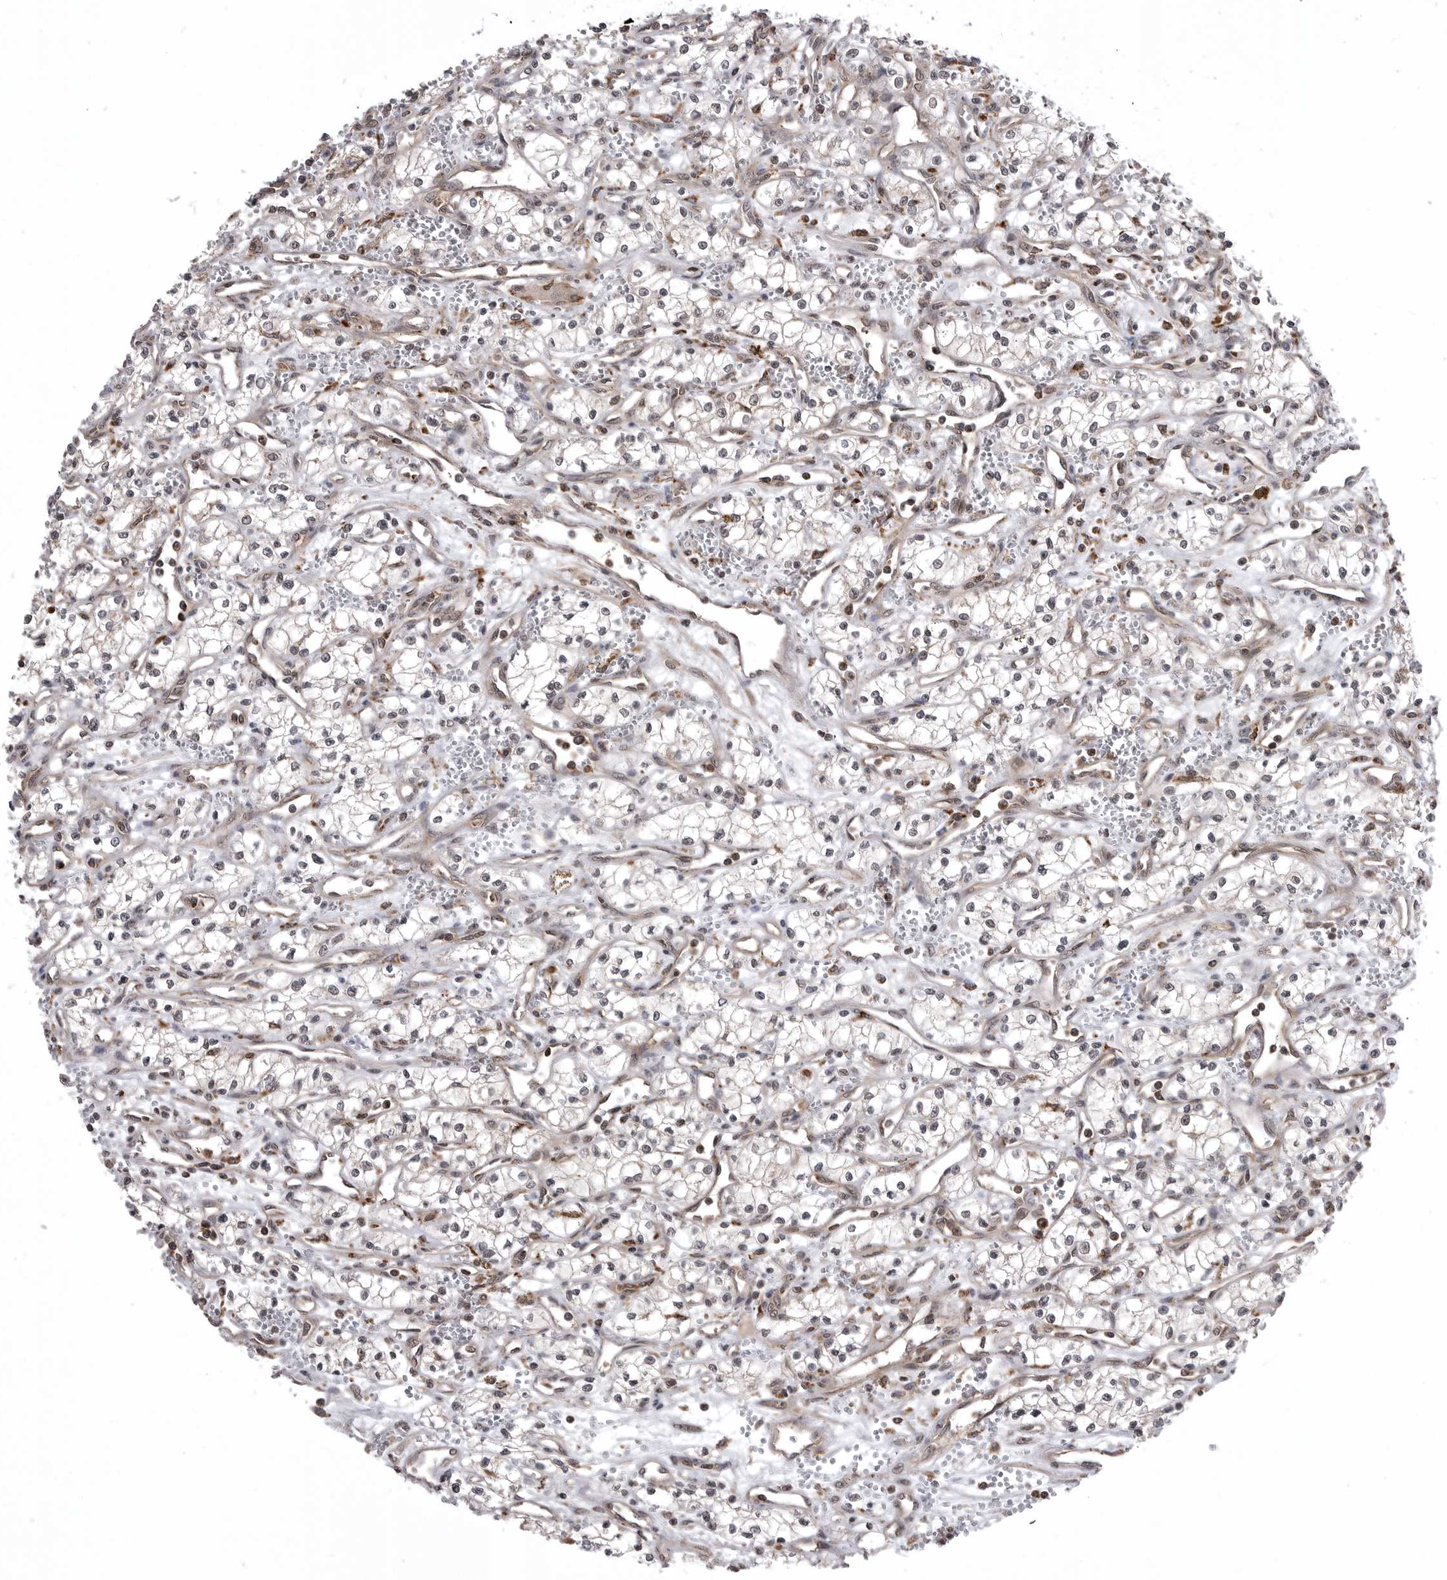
{"staining": {"intensity": "negative", "quantity": "none", "location": "none"}, "tissue": "renal cancer", "cell_type": "Tumor cells", "image_type": "cancer", "snomed": [{"axis": "morphology", "description": "Adenocarcinoma, NOS"}, {"axis": "topography", "description": "Kidney"}], "caption": "Immunohistochemical staining of renal cancer reveals no significant staining in tumor cells.", "gene": "AOAH", "patient": {"sex": "male", "age": 59}}